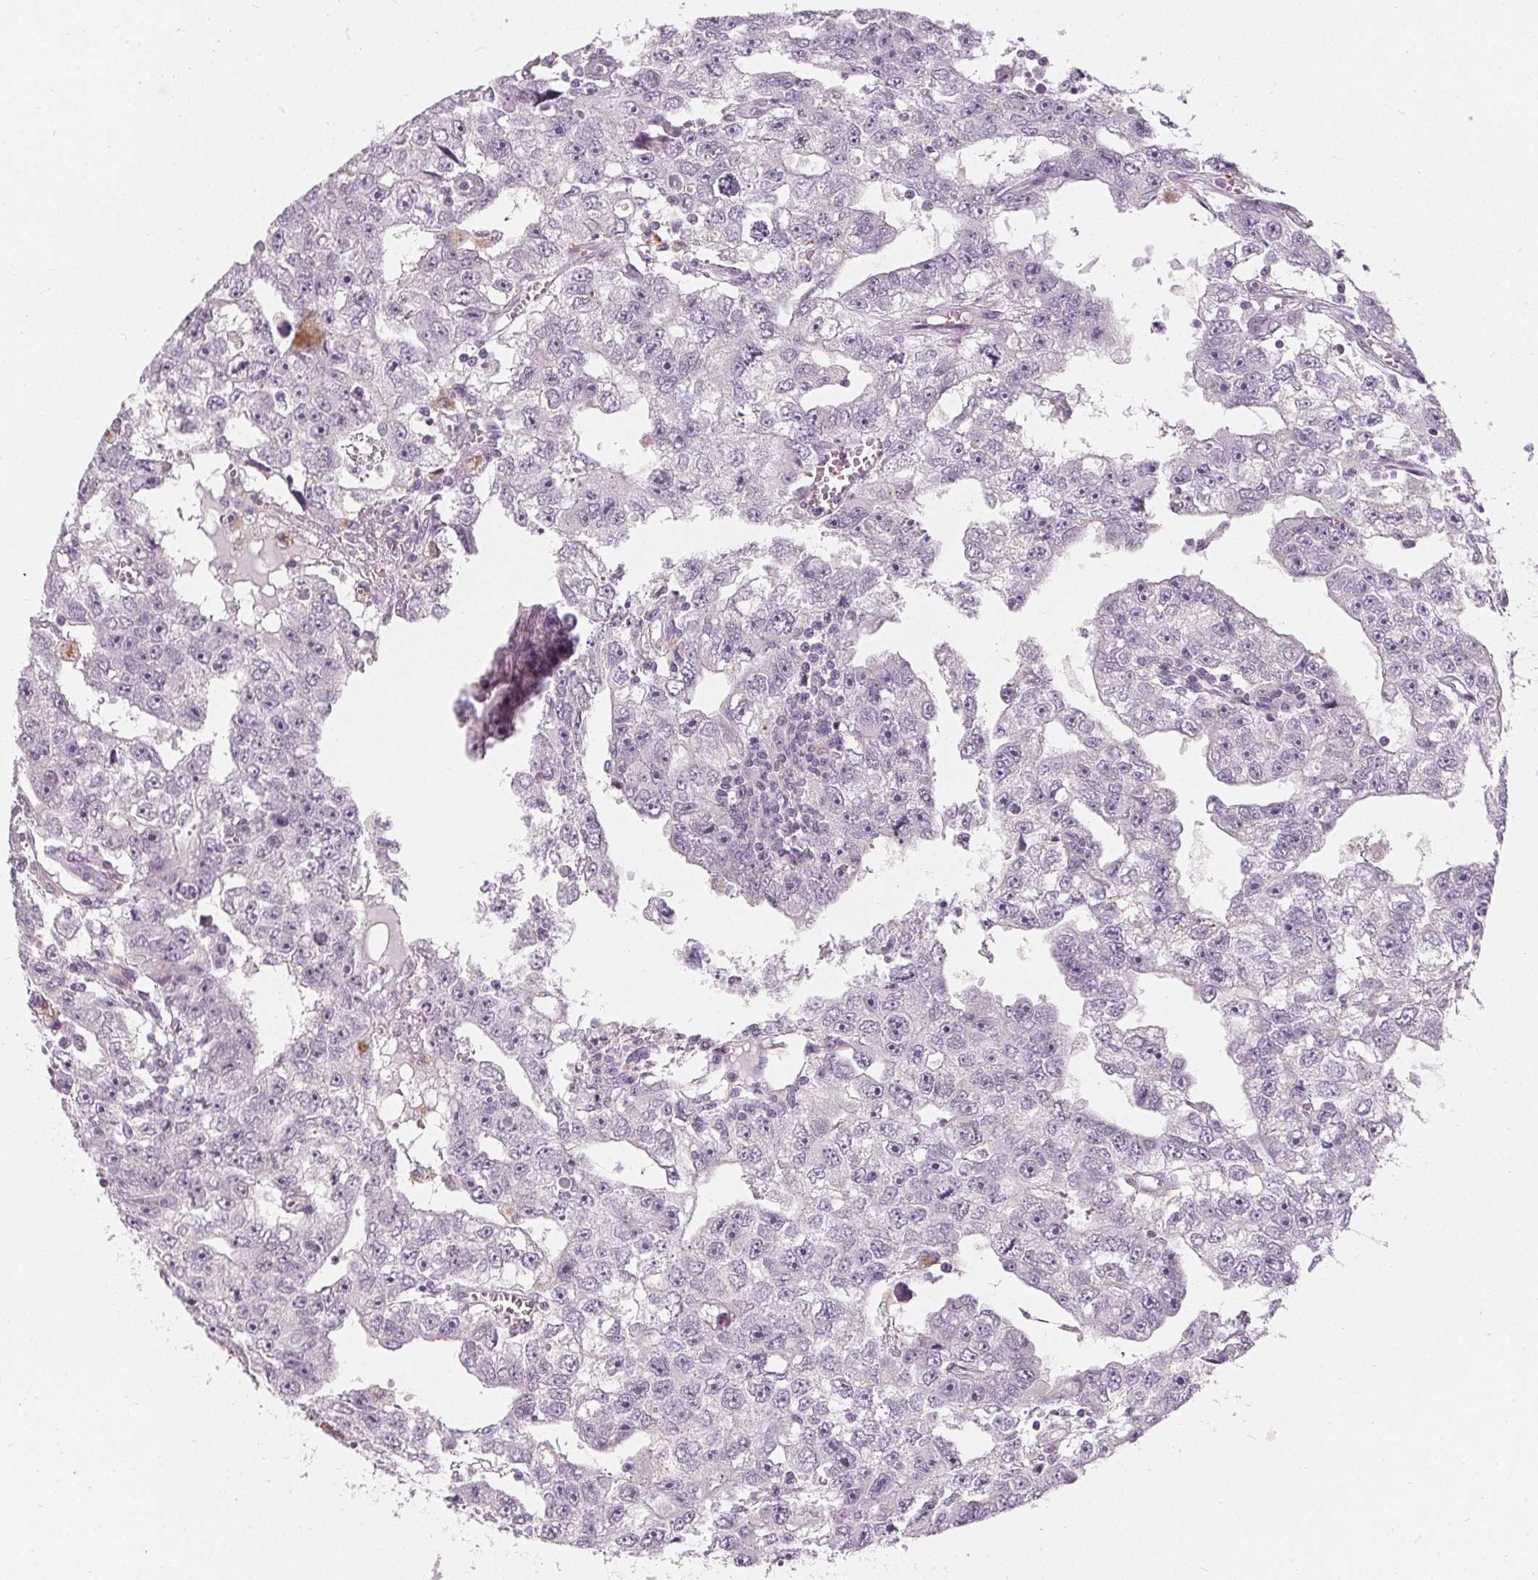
{"staining": {"intensity": "negative", "quantity": "none", "location": "none"}, "tissue": "testis cancer", "cell_type": "Tumor cells", "image_type": "cancer", "snomed": [{"axis": "morphology", "description": "Carcinoma, Embryonal, NOS"}, {"axis": "topography", "description": "Testis"}], "caption": "Immunohistochemistry (IHC) micrograph of human embryonal carcinoma (testis) stained for a protein (brown), which demonstrates no staining in tumor cells.", "gene": "HOPX", "patient": {"sex": "male", "age": 20}}